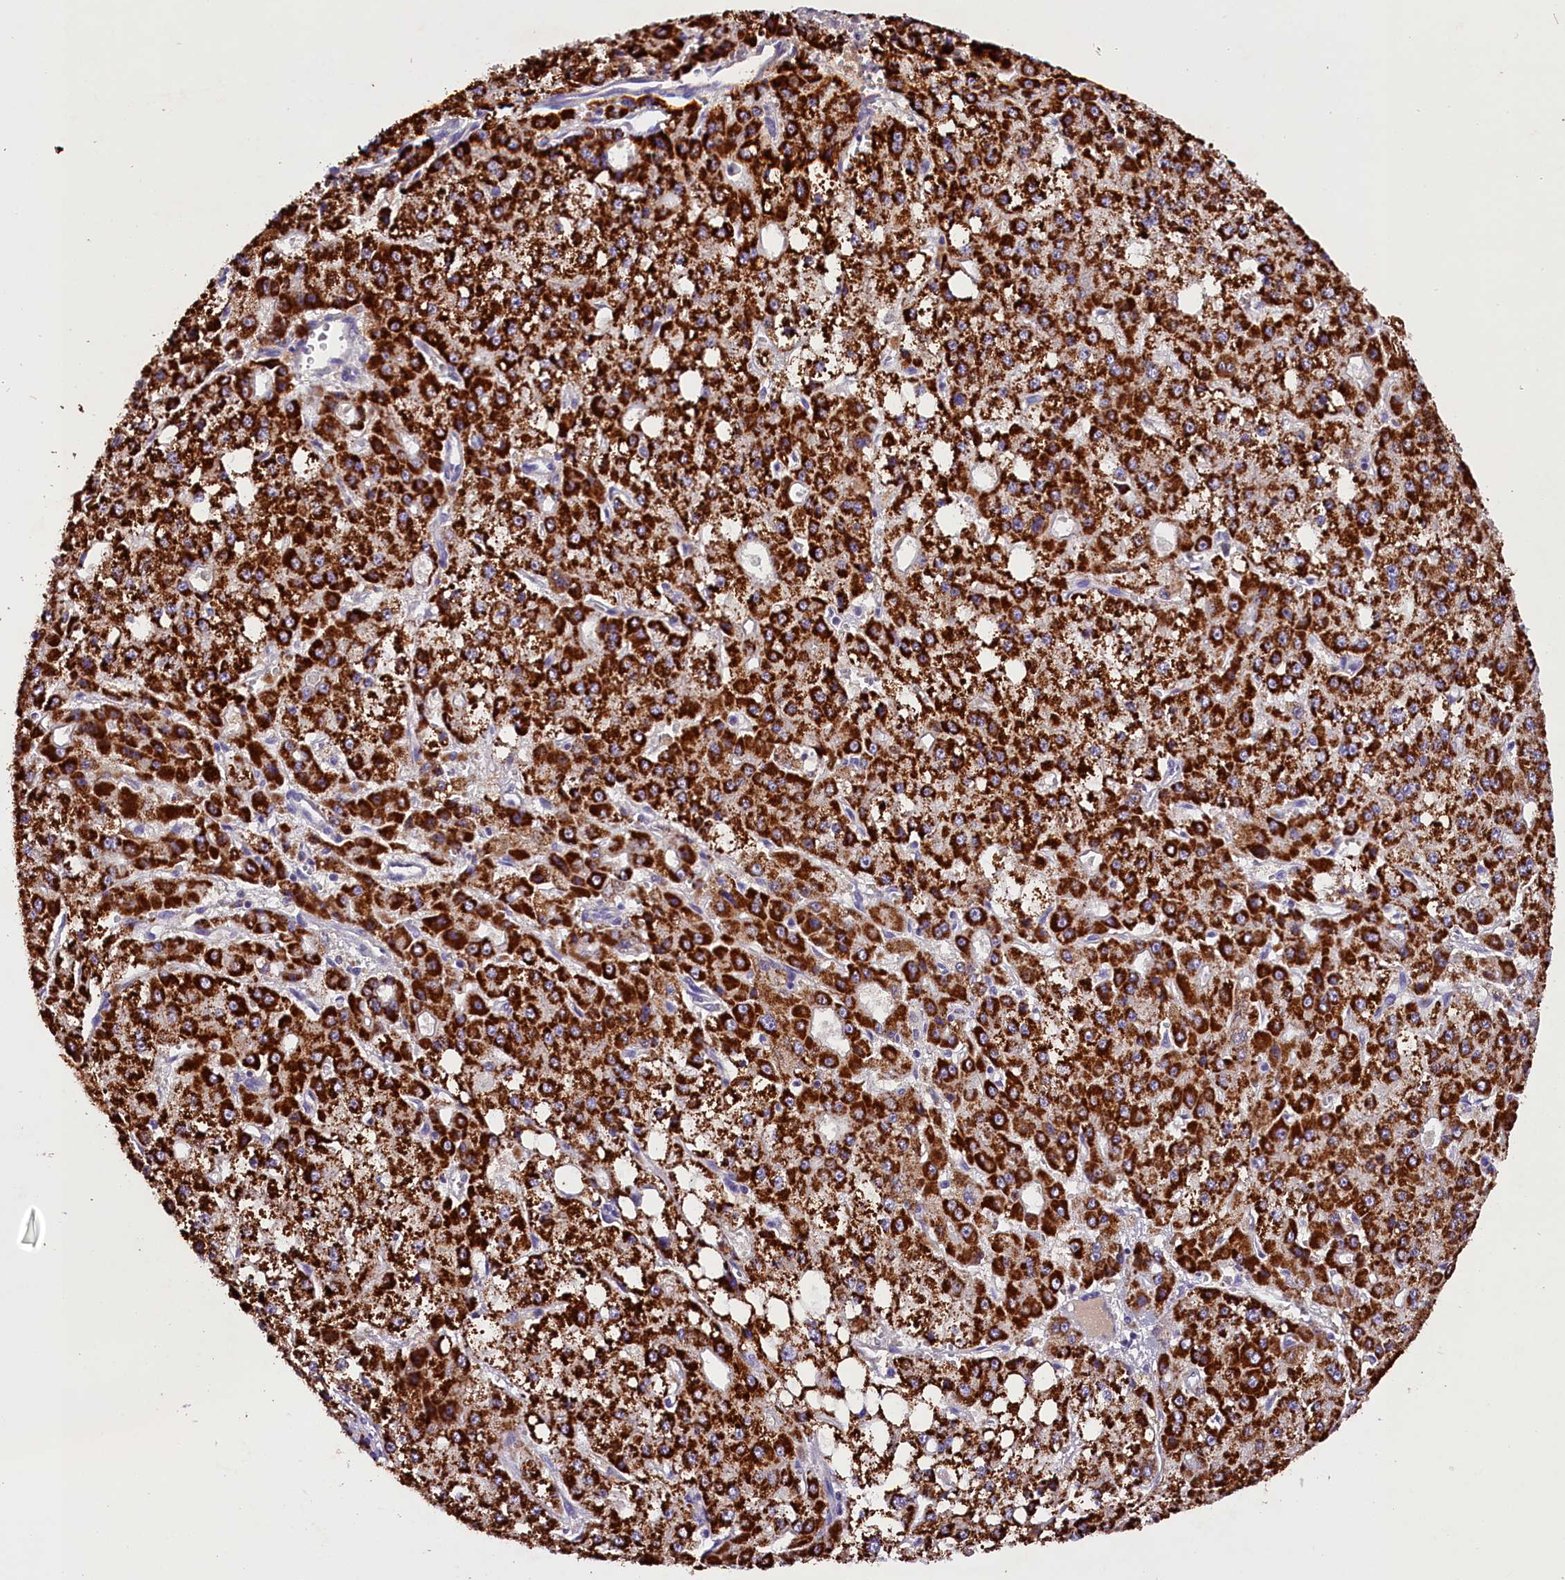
{"staining": {"intensity": "strong", "quantity": ">75%", "location": "cytoplasmic/membranous"}, "tissue": "liver cancer", "cell_type": "Tumor cells", "image_type": "cancer", "snomed": [{"axis": "morphology", "description": "Carcinoma, Hepatocellular, NOS"}, {"axis": "topography", "description": "Liver"}], "caption": "There is high levels of strong cytoplasmic/membranous positivity in tumor cells of liver cancer, as demonstrated by immunohistochemical staining (brown color).", "gene": "SIX5", "patient": {"sex": "male", "age": 47}}